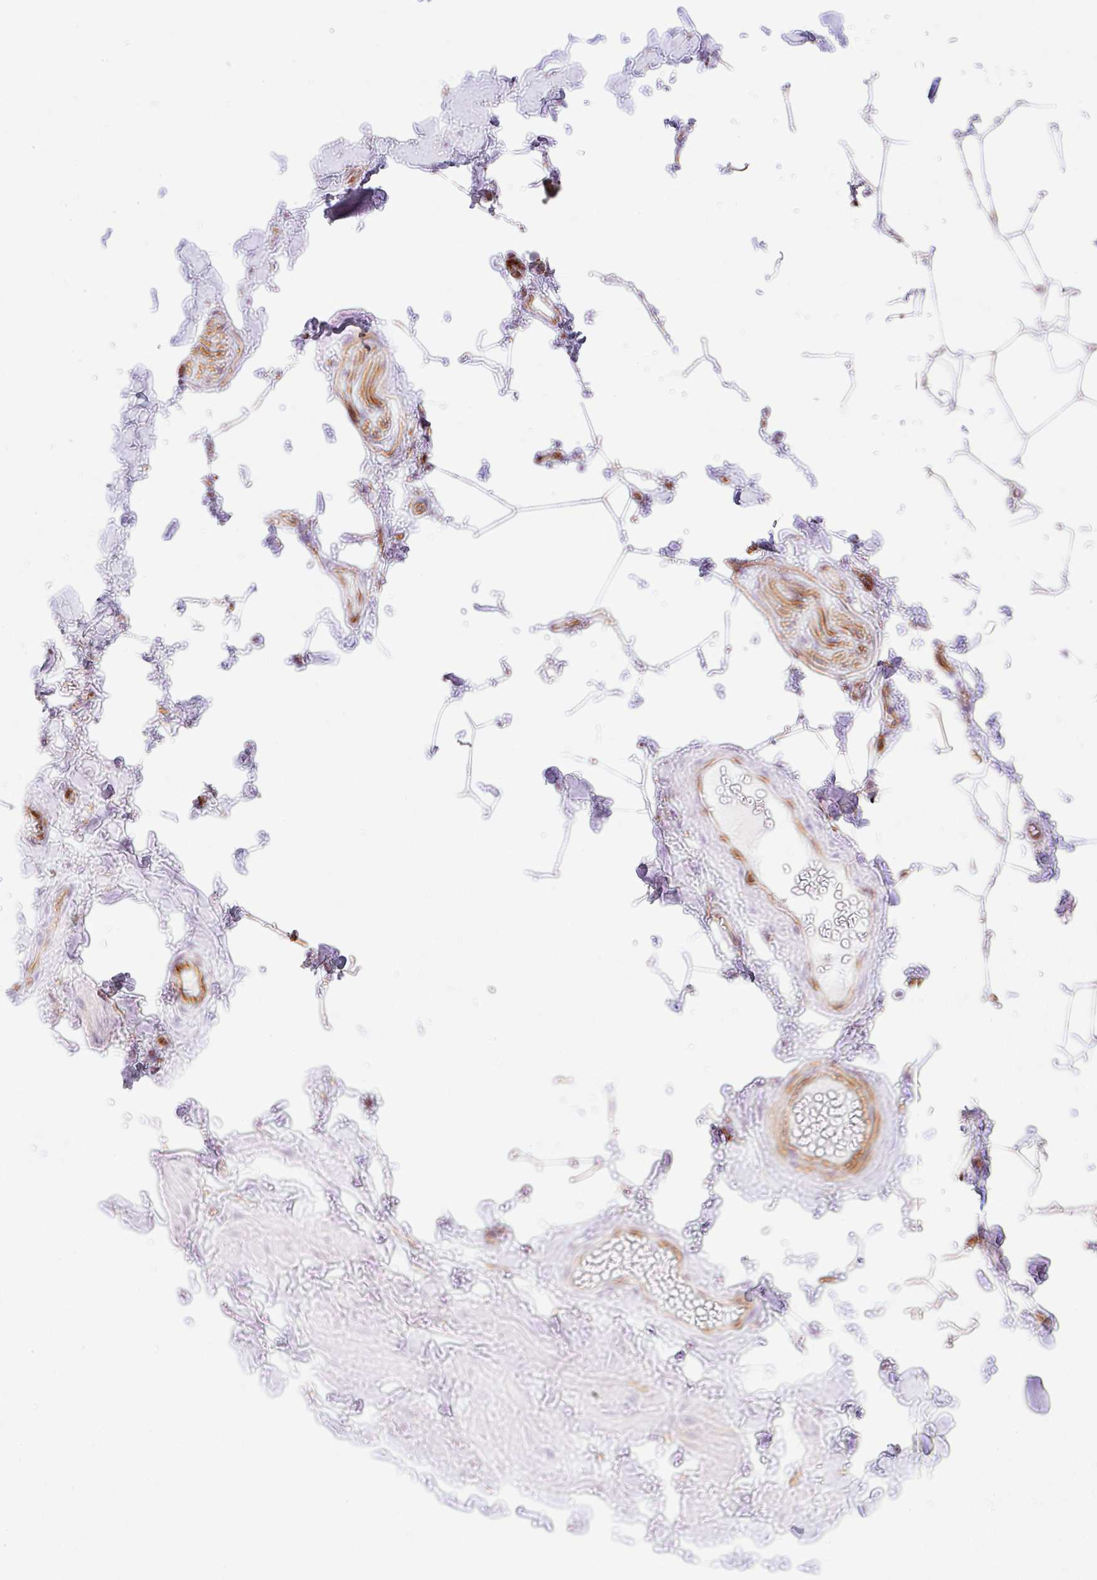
{"staining": {"intensity": "negative", "quantity": "none", "location": "none"}, "tissue": "adipose tissue", "cell_type": "Adipocytes", "image_type": "normal", "snomed": [{"axis": "morphology", "description": "Normal tissue, NOS"}, {"axis": "topography", "description": "Vascular tissue"}, {"axis": "topography", "description": "Peripheral nerve tissue"}], "caption": "Adipose tissue stained for a protein using IHC demonstrates no positivity adipocytes.", "gene": "ZNF689", "patient": {"sex": "male", "age": 41}}